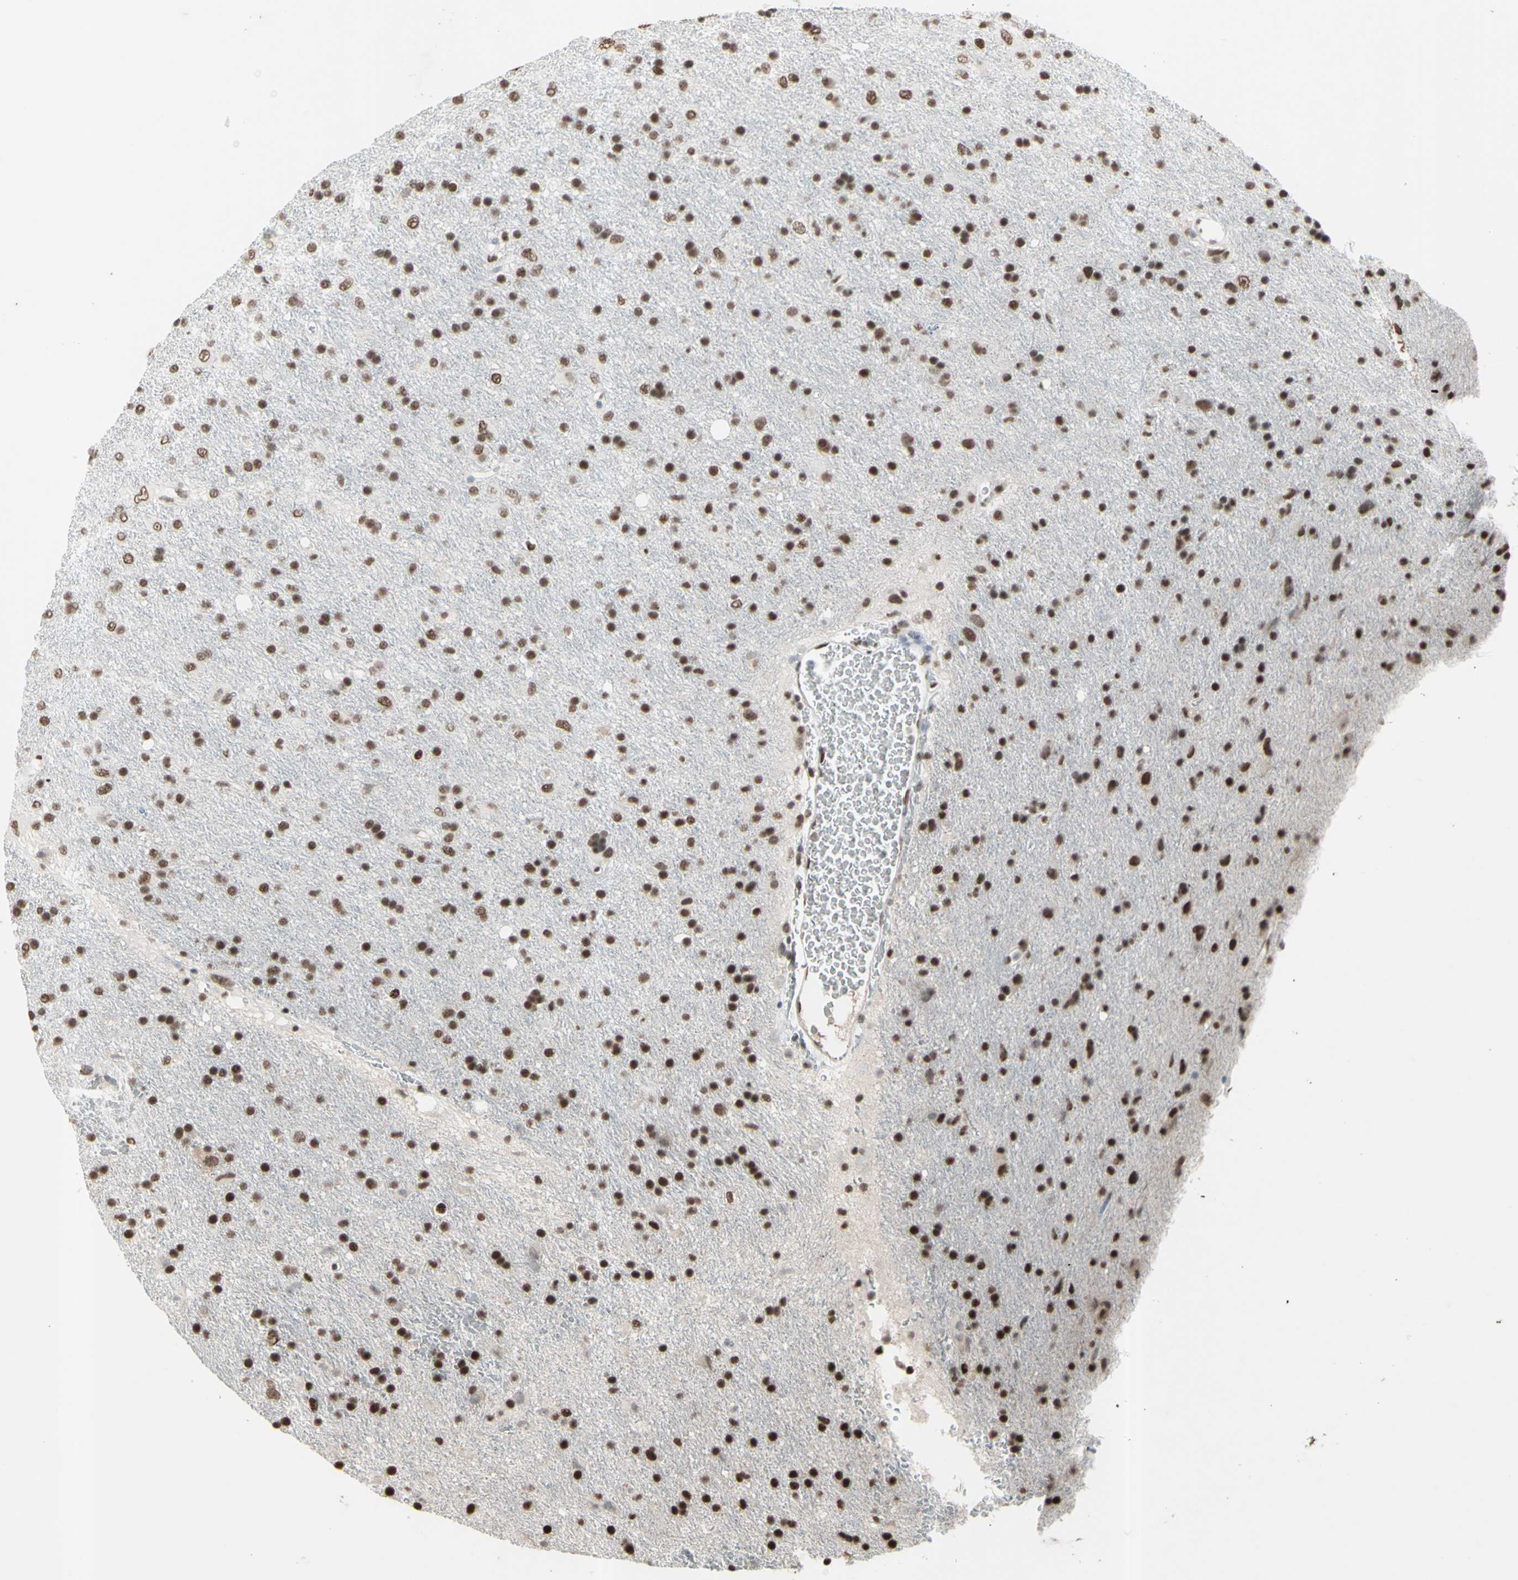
{"staining": {"intensity": "strong", "quantity": ">75%", "location": "nuclear"}, "tissue": "glioma", "cell_type": "Tumor cells", "image_type": "cancer", "snomed": [{"axis": "morphology", "description": "Glioma, malignant, Low grade"}, {"axis": "topography", "description": "Brain"}], "caption": "Glioma tissue exhibits strong nuclear positivity in approximately >75% of tumor cells", "gene": "TRIM28", "patient": {"sex": "male", "age": 77}}